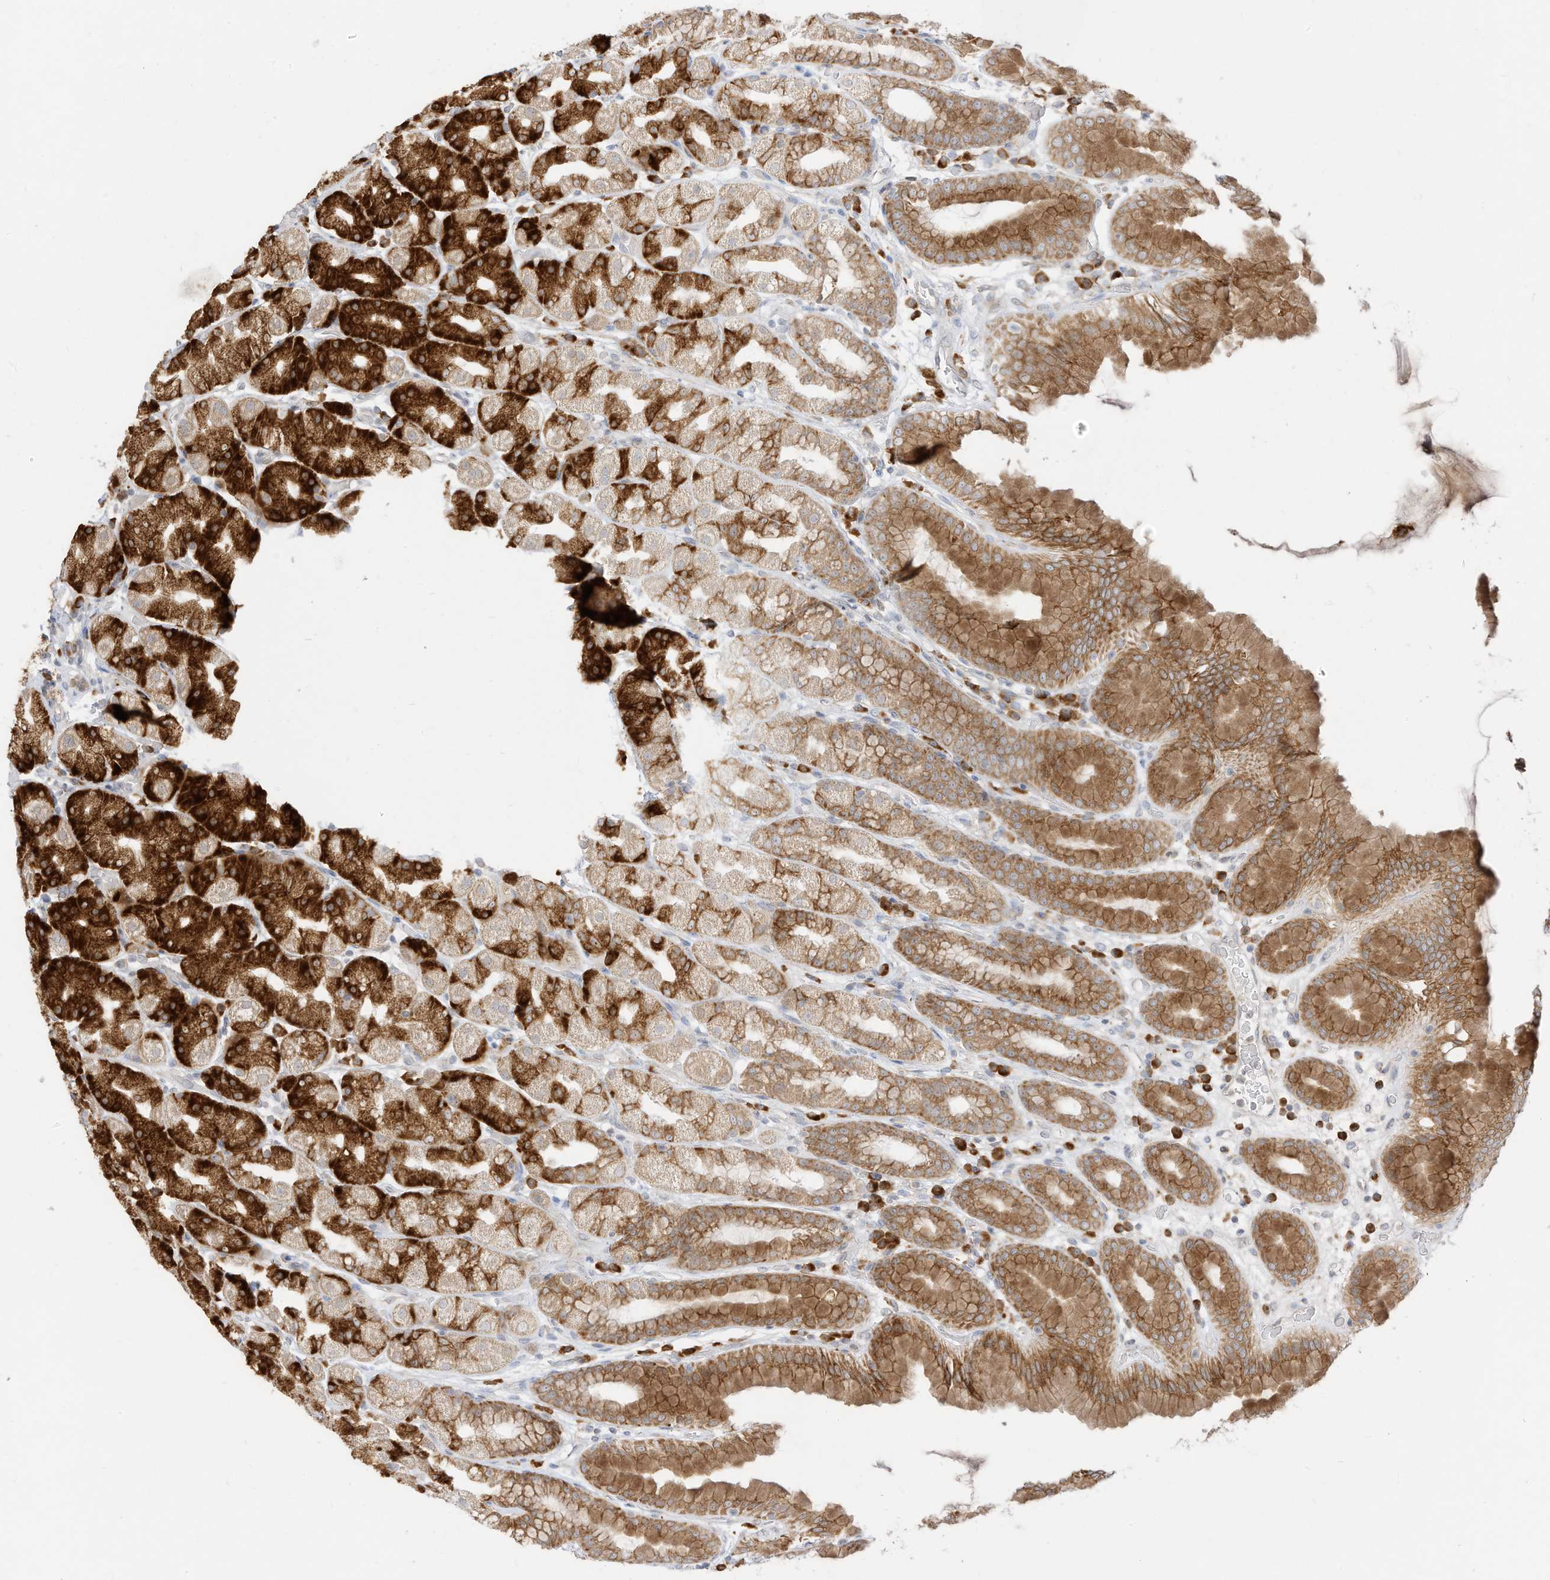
{"staining": {"intensity": "strong", "quantity": "25%-75%", "location": "cytoplasmic/membranous"}, "tissue": "stomach", "cell_type": "Glandular cells", "image_type": "normal", "snomed": [{"axis": "morphology", "description": "Normal tissue, NOS"}, {"axis": "topography", "description": "Stomach, upper"}], "caption": "Immunohistochemical staining of normal human stomach displays 25%-75% levels of strong cytoplasmic/membranous protein expression in approximately 25%-75% of glandular cells.", "gene": "STT3A", "patient": {"sex": "male", "age": 68}}